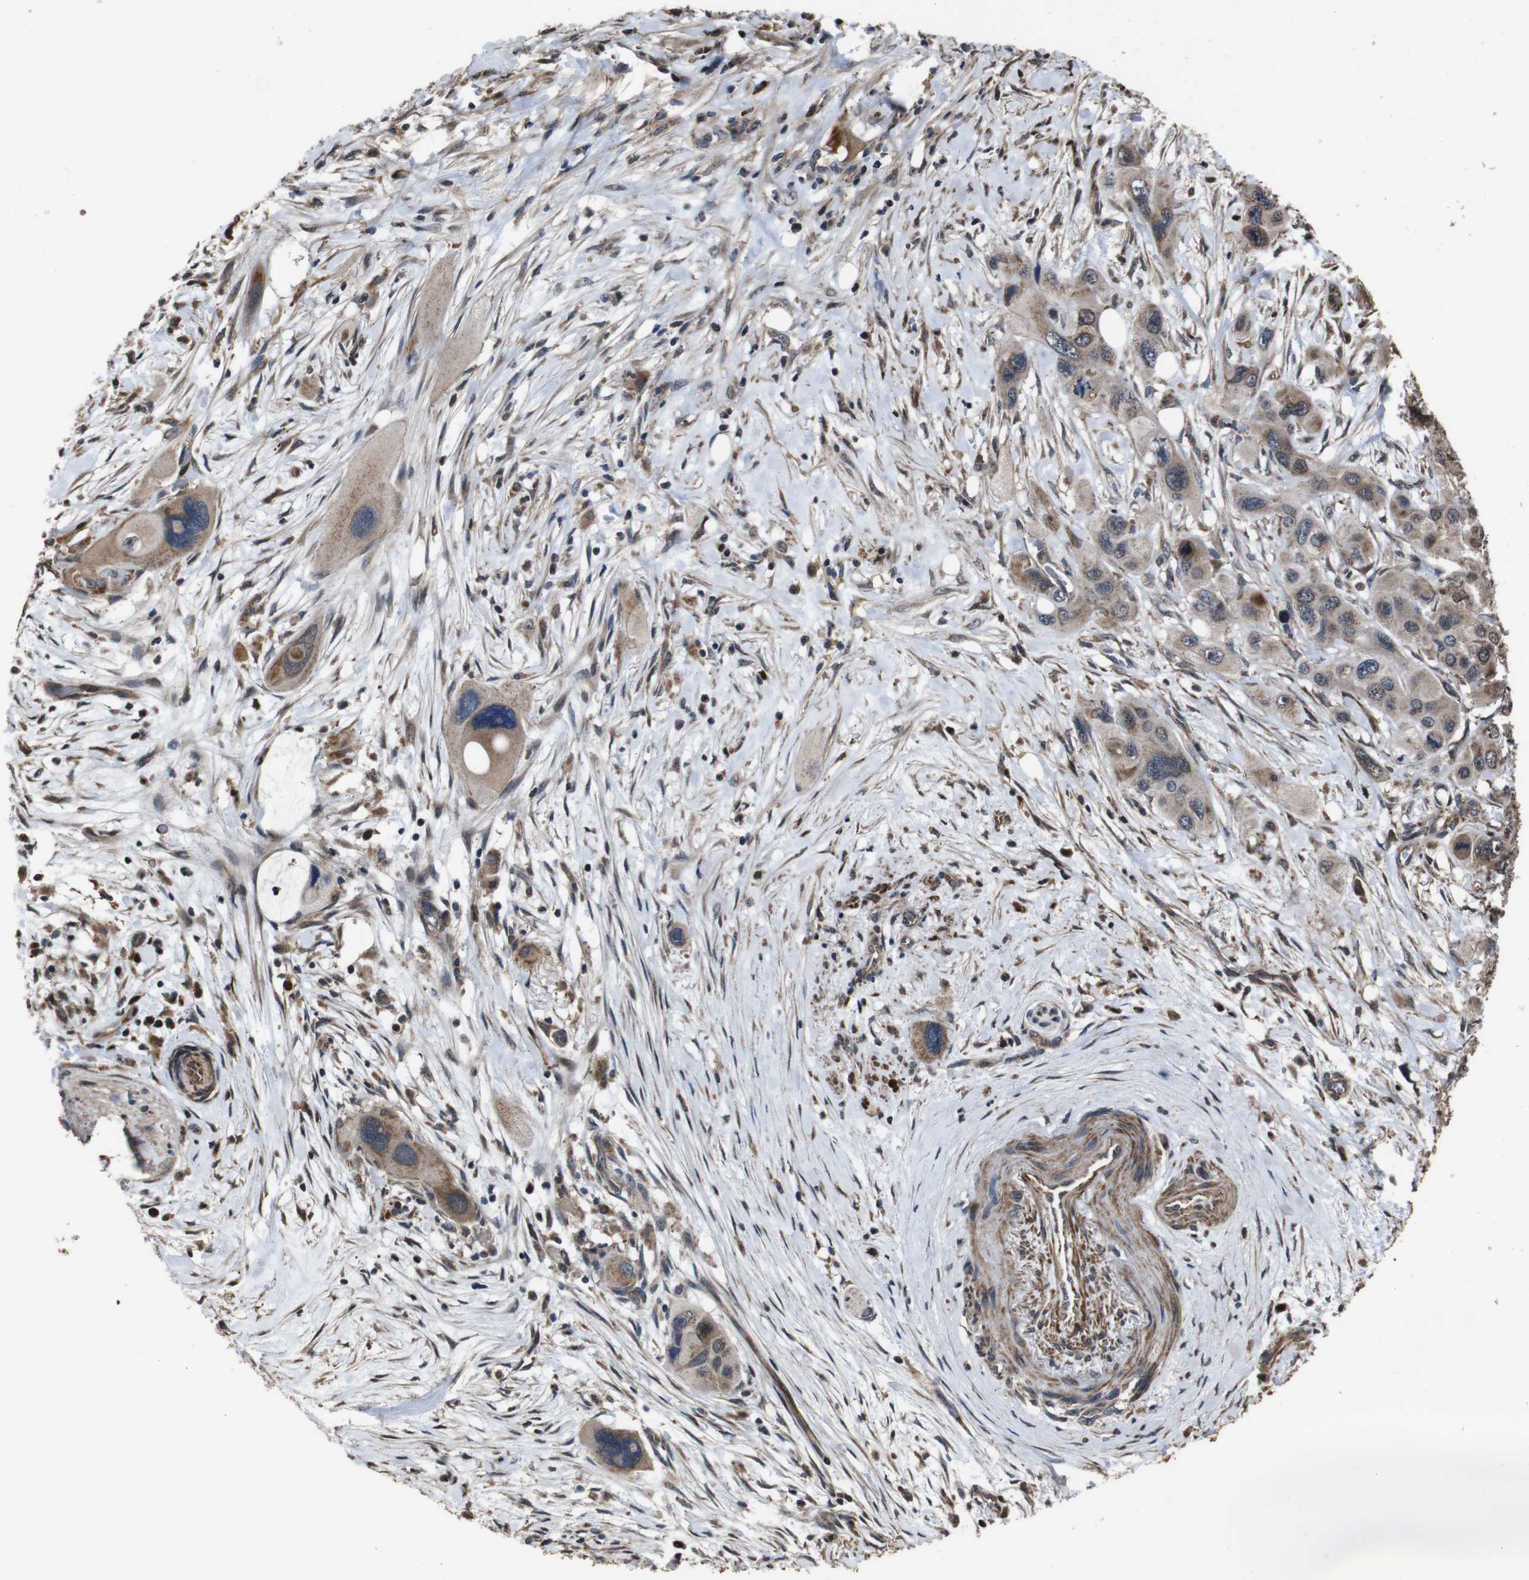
{"staining": {"intensity": "weak", "quantity": ">75%", "location": "cytoplasmic/membranous"}, "tissue": "pancreatic cancer", "cell_type": "Tumor cells", "image_type": "cancer", "snomed": [{"axis": "morphology", "description": "Adenocarcinoma, NOS"}, {"axis": "topography", "description": "Pancreas"}], "caption": "Adenocarcinoma (pancreatic) stained with DAB (3,3'-diaminobenzidine) immunohistochemistry (IHC) reveals low levels of weak cytoplasmic/membranous staining in approximately >75% of tumor cells. Using DAB (3,3'-diaminobenzidine) (brown) and hematoxylin (blue) stains, captured at high magnification using brightfield microscopy.", "gene": "SNN", "patient": {"sex": "male", "age": 73}}